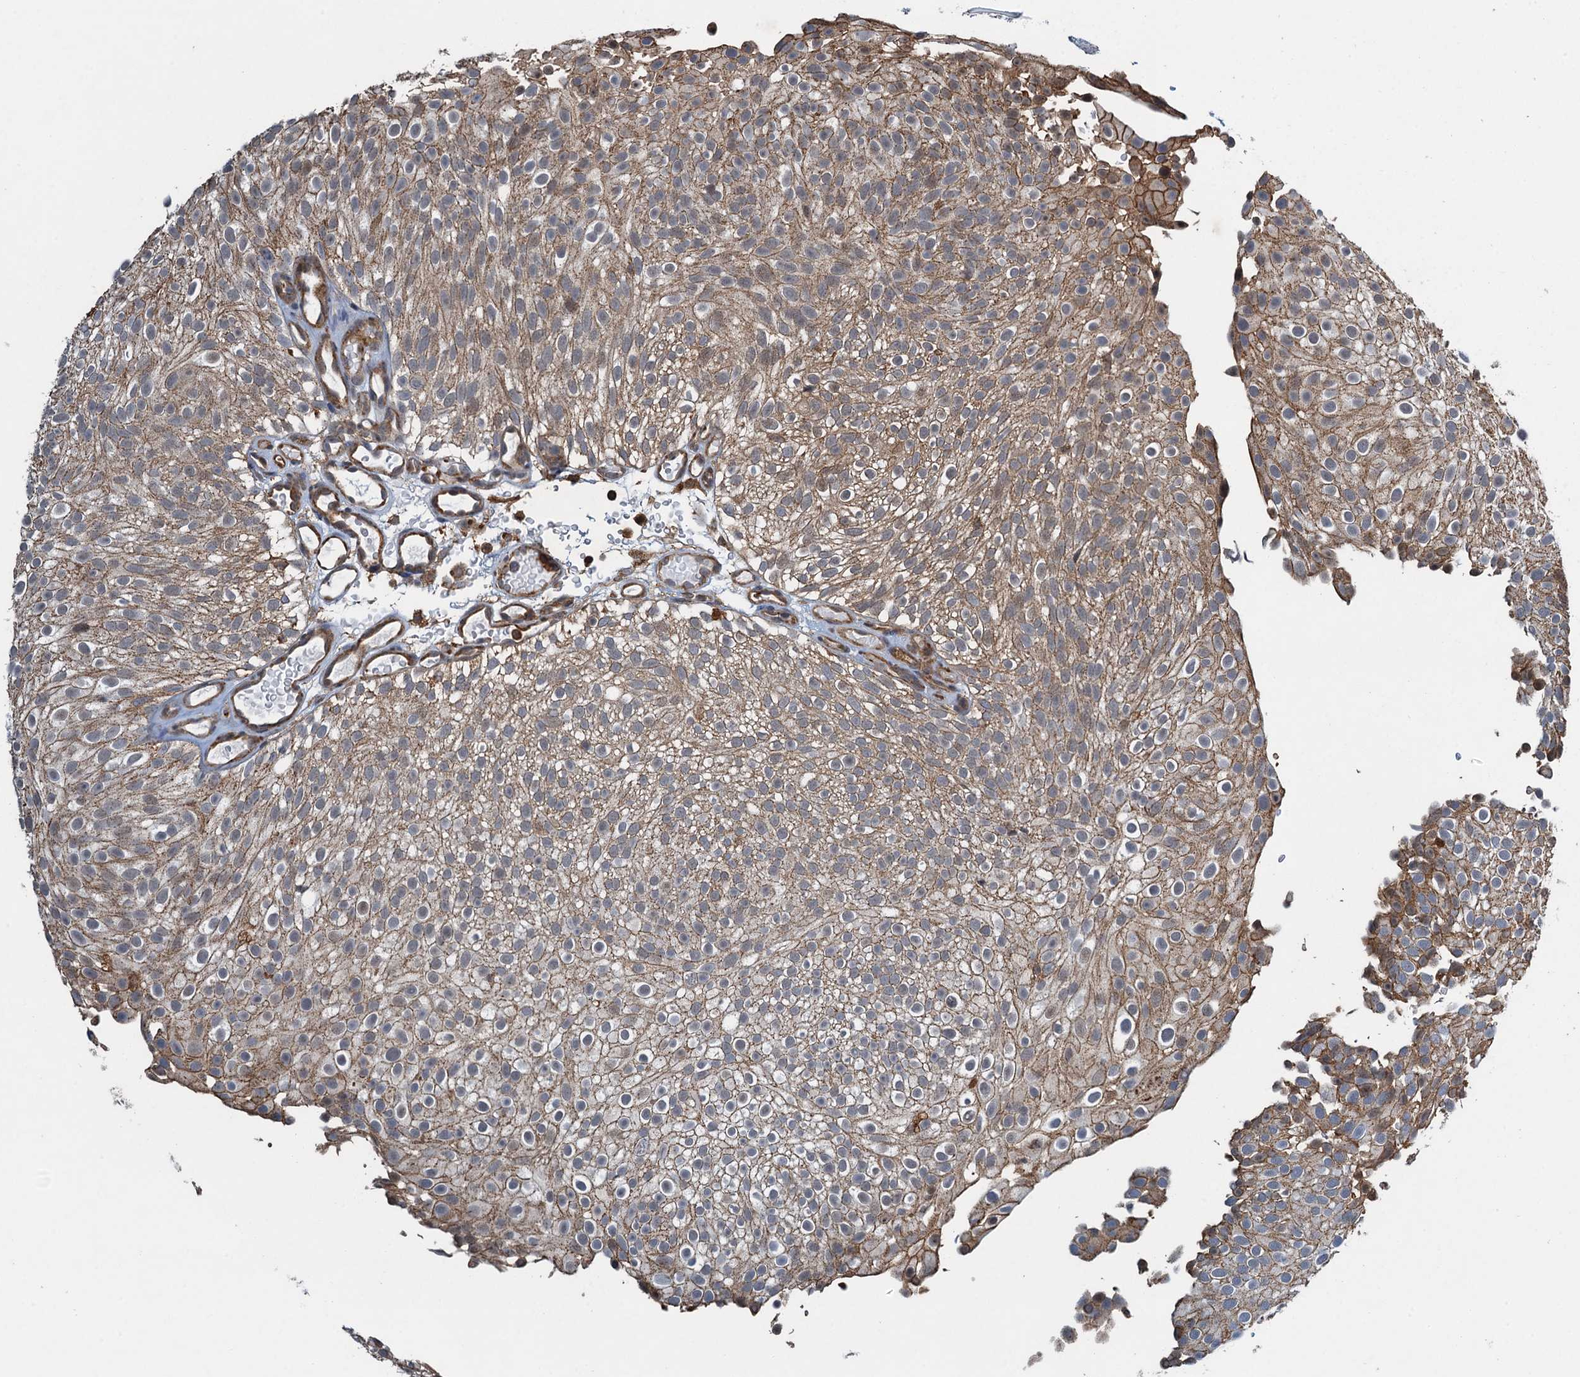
{"staining": {"intensity": "moderate", "quantity": ">75%", "location": "cytoplasmic/membranous"}, "tissue": "urothelial cancer", "cell_type": "Tumor cells", "image_type": "cancer", "snomed": [{"axis": "morphology", "description": "Urothelial carcinoma, Low grade"}, {"axis": "topography", "description": "Urinary bladder"}], "caption": "IHC (DAB) staining of human urothelial carcinoma (low-grade) shows moderate cytoplasmic/membranous protein positivity in about >75% of tumor cells. (Brightfield microscopy of DAB IHC at high magnification).", "gene": "WHAMM", "patient": {"sex": "male", "age": 78}}